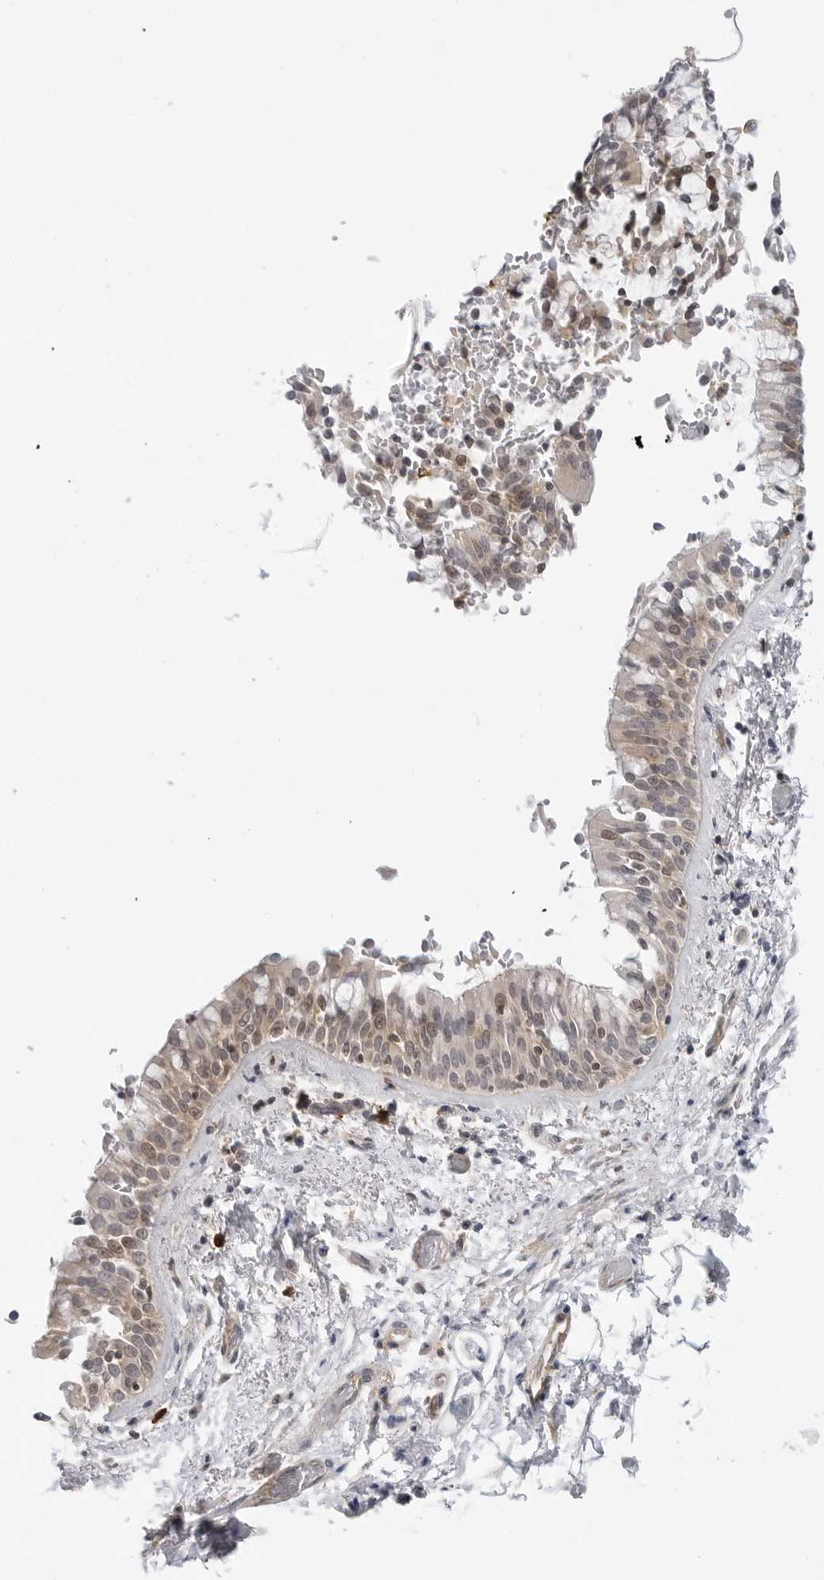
{"staining": {"intensity": "moderate", "quantity": "25%-75%", "location": "cytoplasmic/membranous"}, "tissue": "bronchus", "cell_type": "Respiratory epithelial cells", "image_type": "normal", "snomed": [{"axis": "morphology", "description": "Normal tissue, NOS"}, {"axis": "morphology", "description": "Inflammation, NOS"}, {"axis": "topography", "description": "Cartilage tissue"}, {"axis": "topography", "description": "Bronchus"}, {"axis": "topography", "description": "Lung"}], "caption": "Unremarkable bronchus displays moderate cytoplasmic/membranous positivity in approximately 25%-75% of respiratory epithelial cells, visualized by immunohistochemistry. The protein of interest is shown in brown color, while the nuclei are stained blue.", "gene": "STXBP3", "patient": {"sex": "female", "age": 64}}